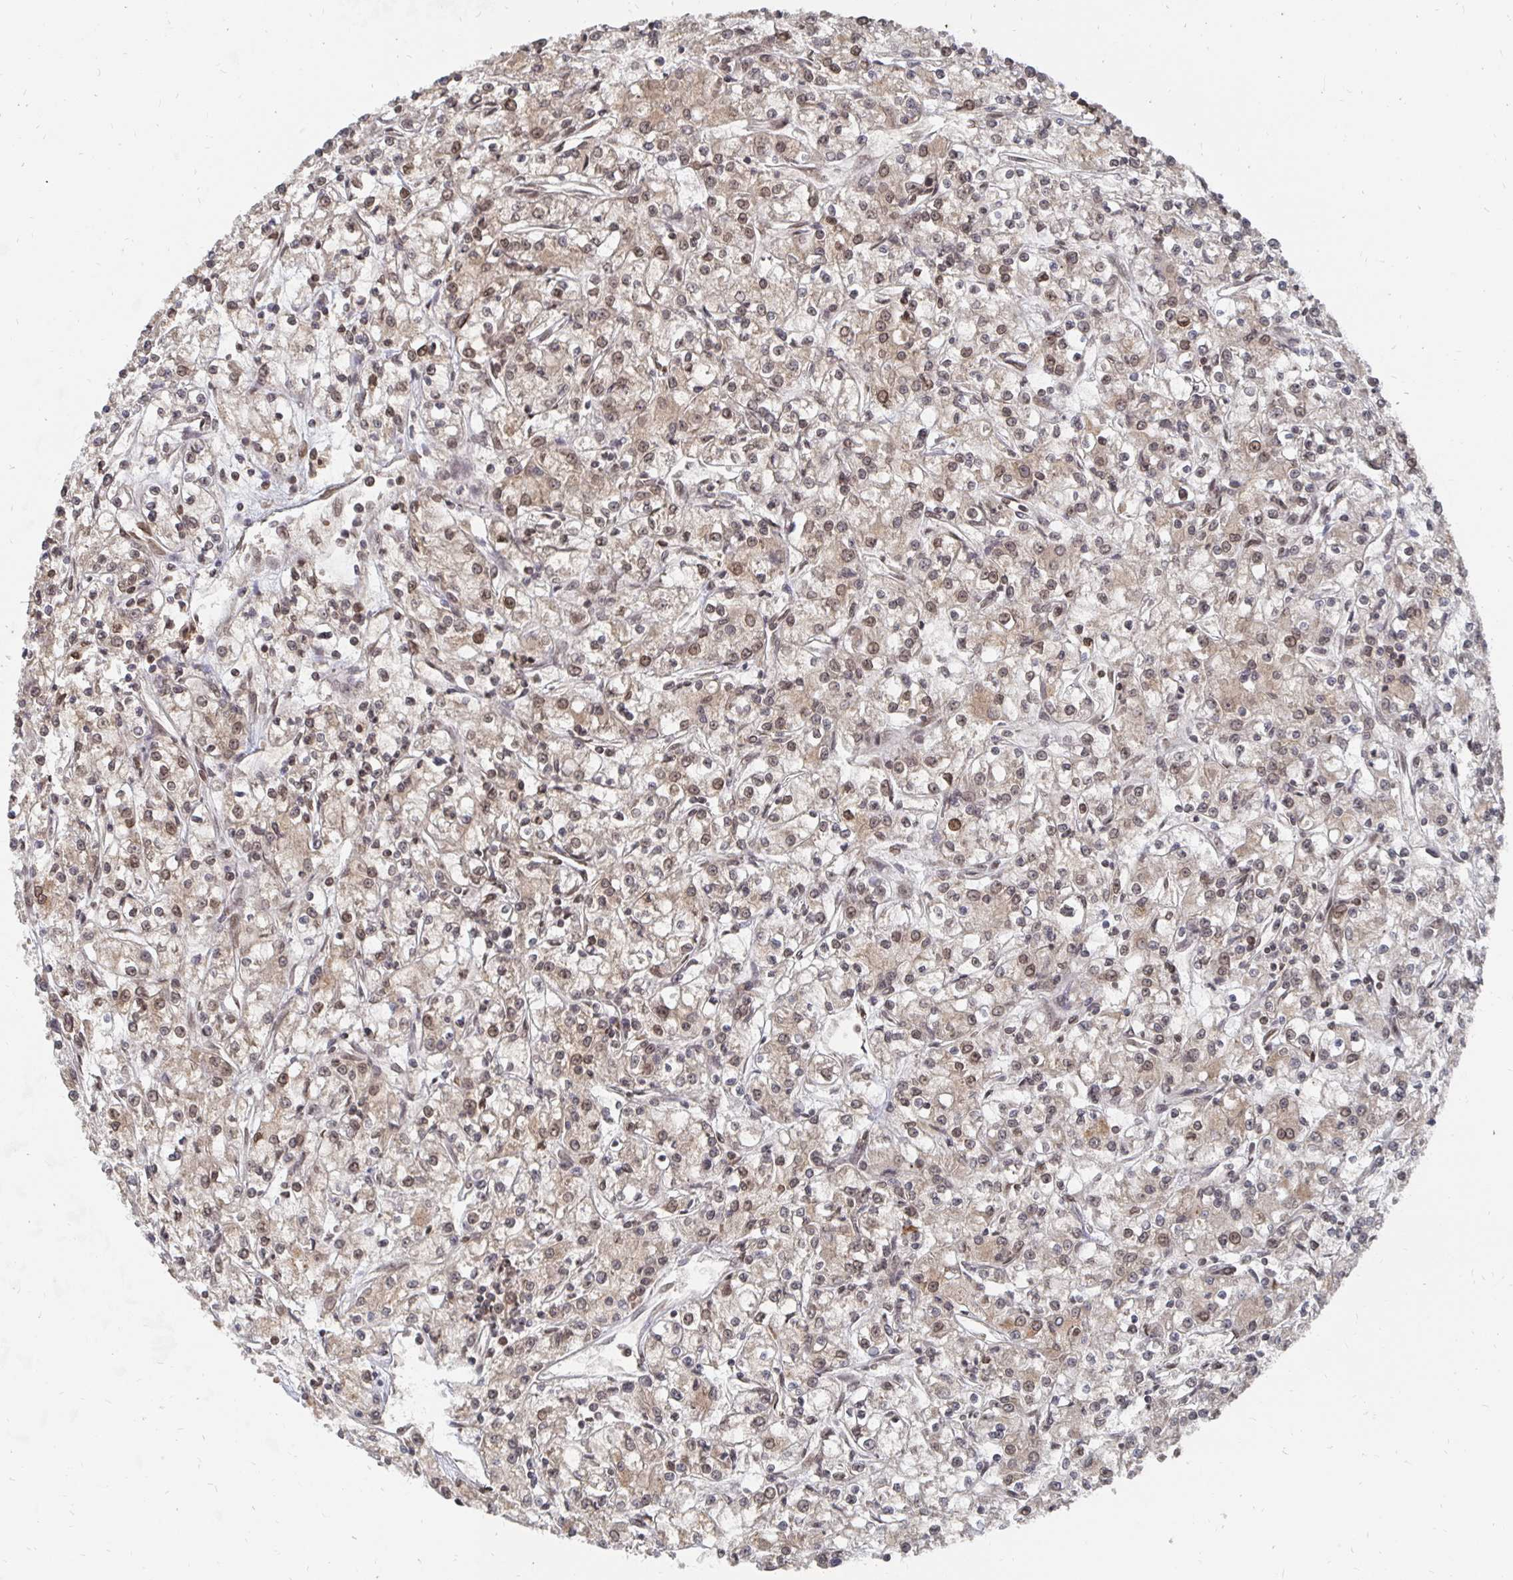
{"staining": {"intensity": "moderate", "quantity": "25%-75%", "location": "nuclear"}, "tissue": "renal cancer", "cell_type": "Tumor cells", "image_type": "cancer", "snomed": [{"axis": "morphology", "description": "Adenocarcinoma, NOS"}, {"axis": "topography", "description": "Kidney"}], "caption": "IHC staining of renal adenocarcinoma, which demonstrates medium levels of moderate nuclear expression in about 25%-75% of tumor cells indicating moderate nuclear protein positivity. The staining was performed using DAB (3,3'-diaminobenzidine) (brown) for protein detection and nuclei were counterstained in hematoxylin (blue).", "gene": "GTF3C6", "patient": {"sex": "female", "age": 59}}